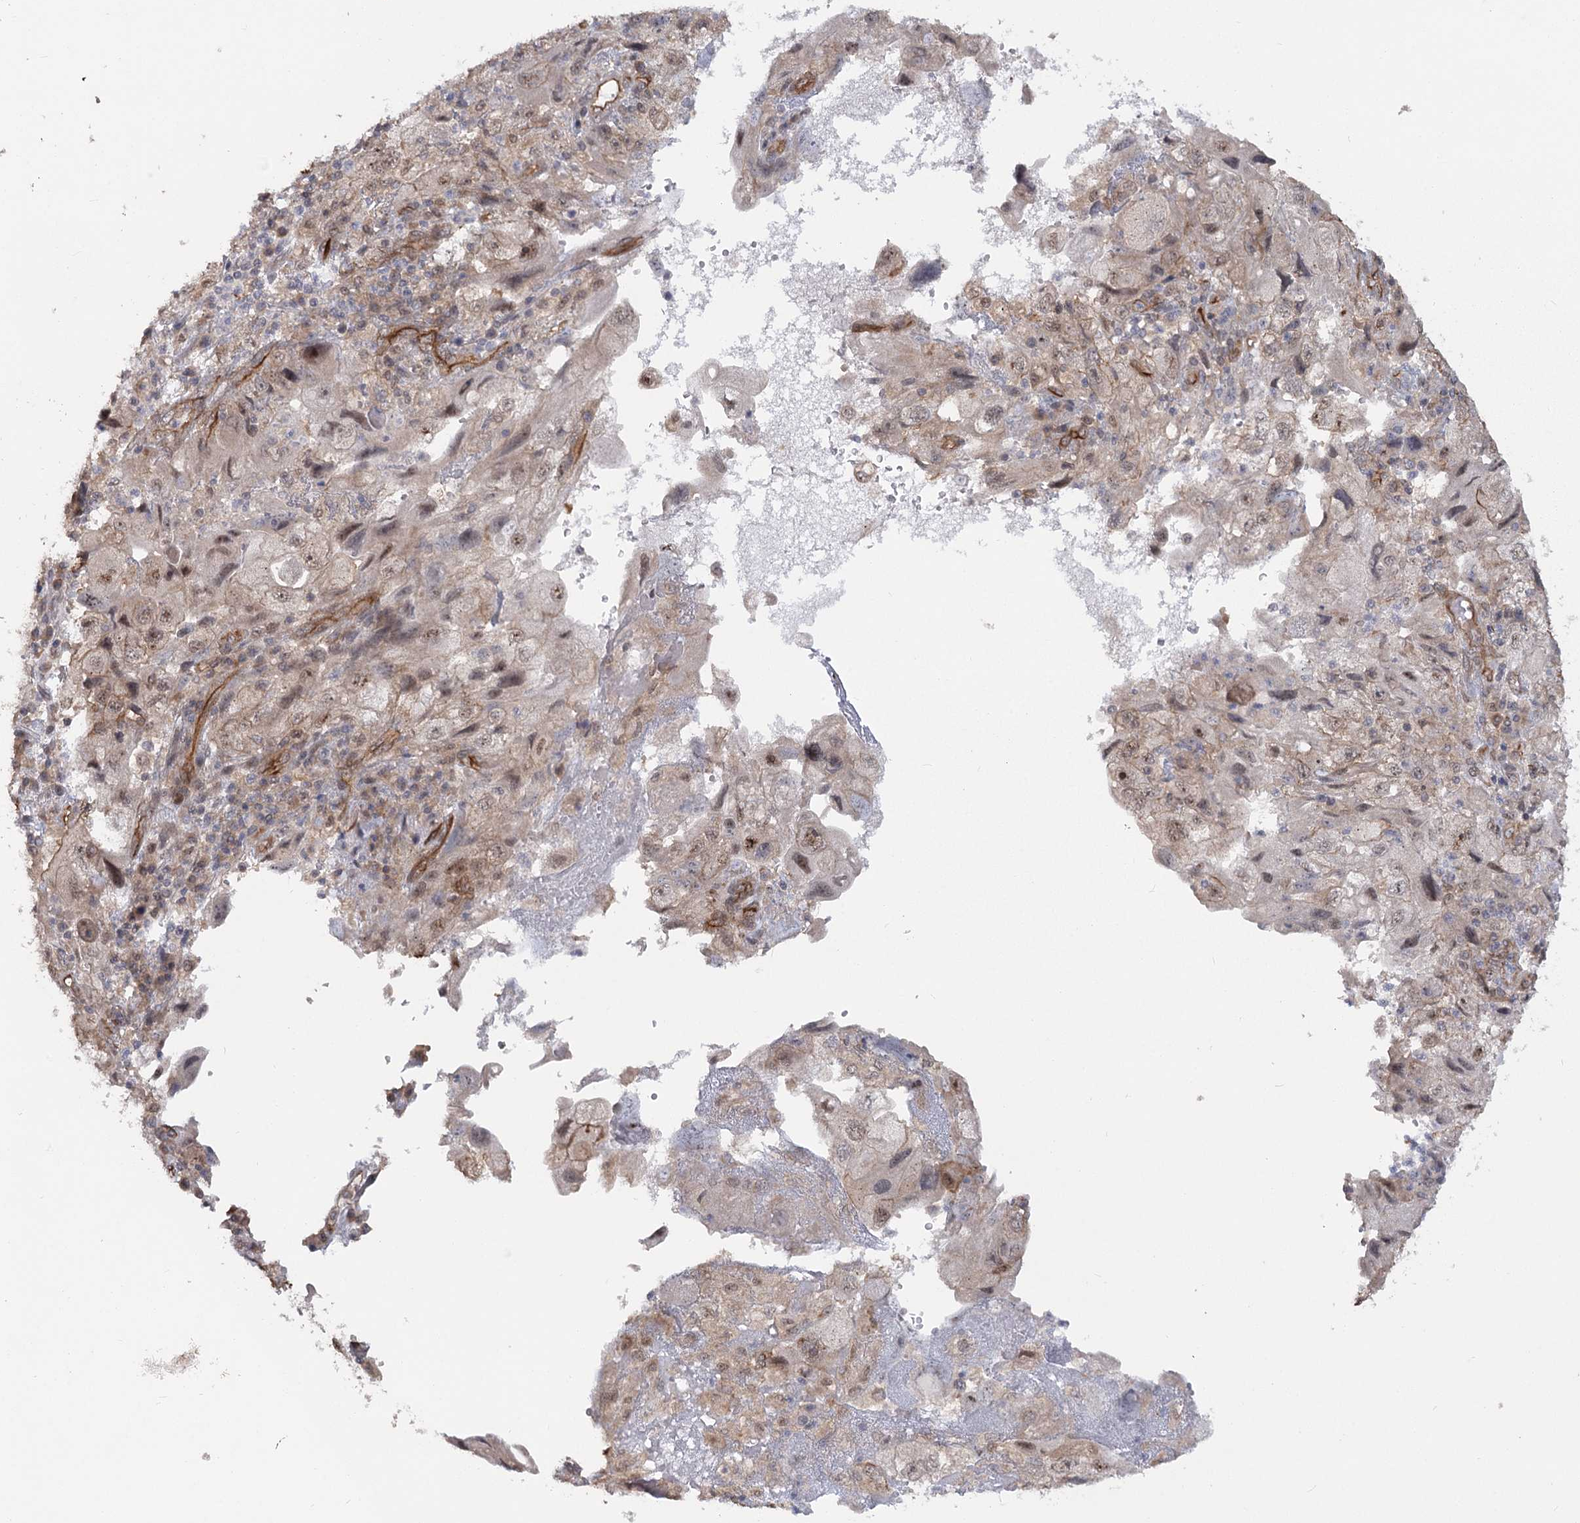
{"staining": {"intensity": "weak", "quantity": "<25%", "location": "cytoplasmic/membranous,nuclear"}, "tissue": "endometrial cancer", "cell_type": "Tumor cells", "image_type": "cancer", "snomed": [{"axis": "morphology", "description": "Adenocarcinoma, NOS"}, {"axis": "topography", "description": "Endometrium"}], "caption": "The micrograph reveals no staining of tumor cells in endometrial cancer.", "gene": "RPP14", "patient": {"sex": "female", "age": 49}}